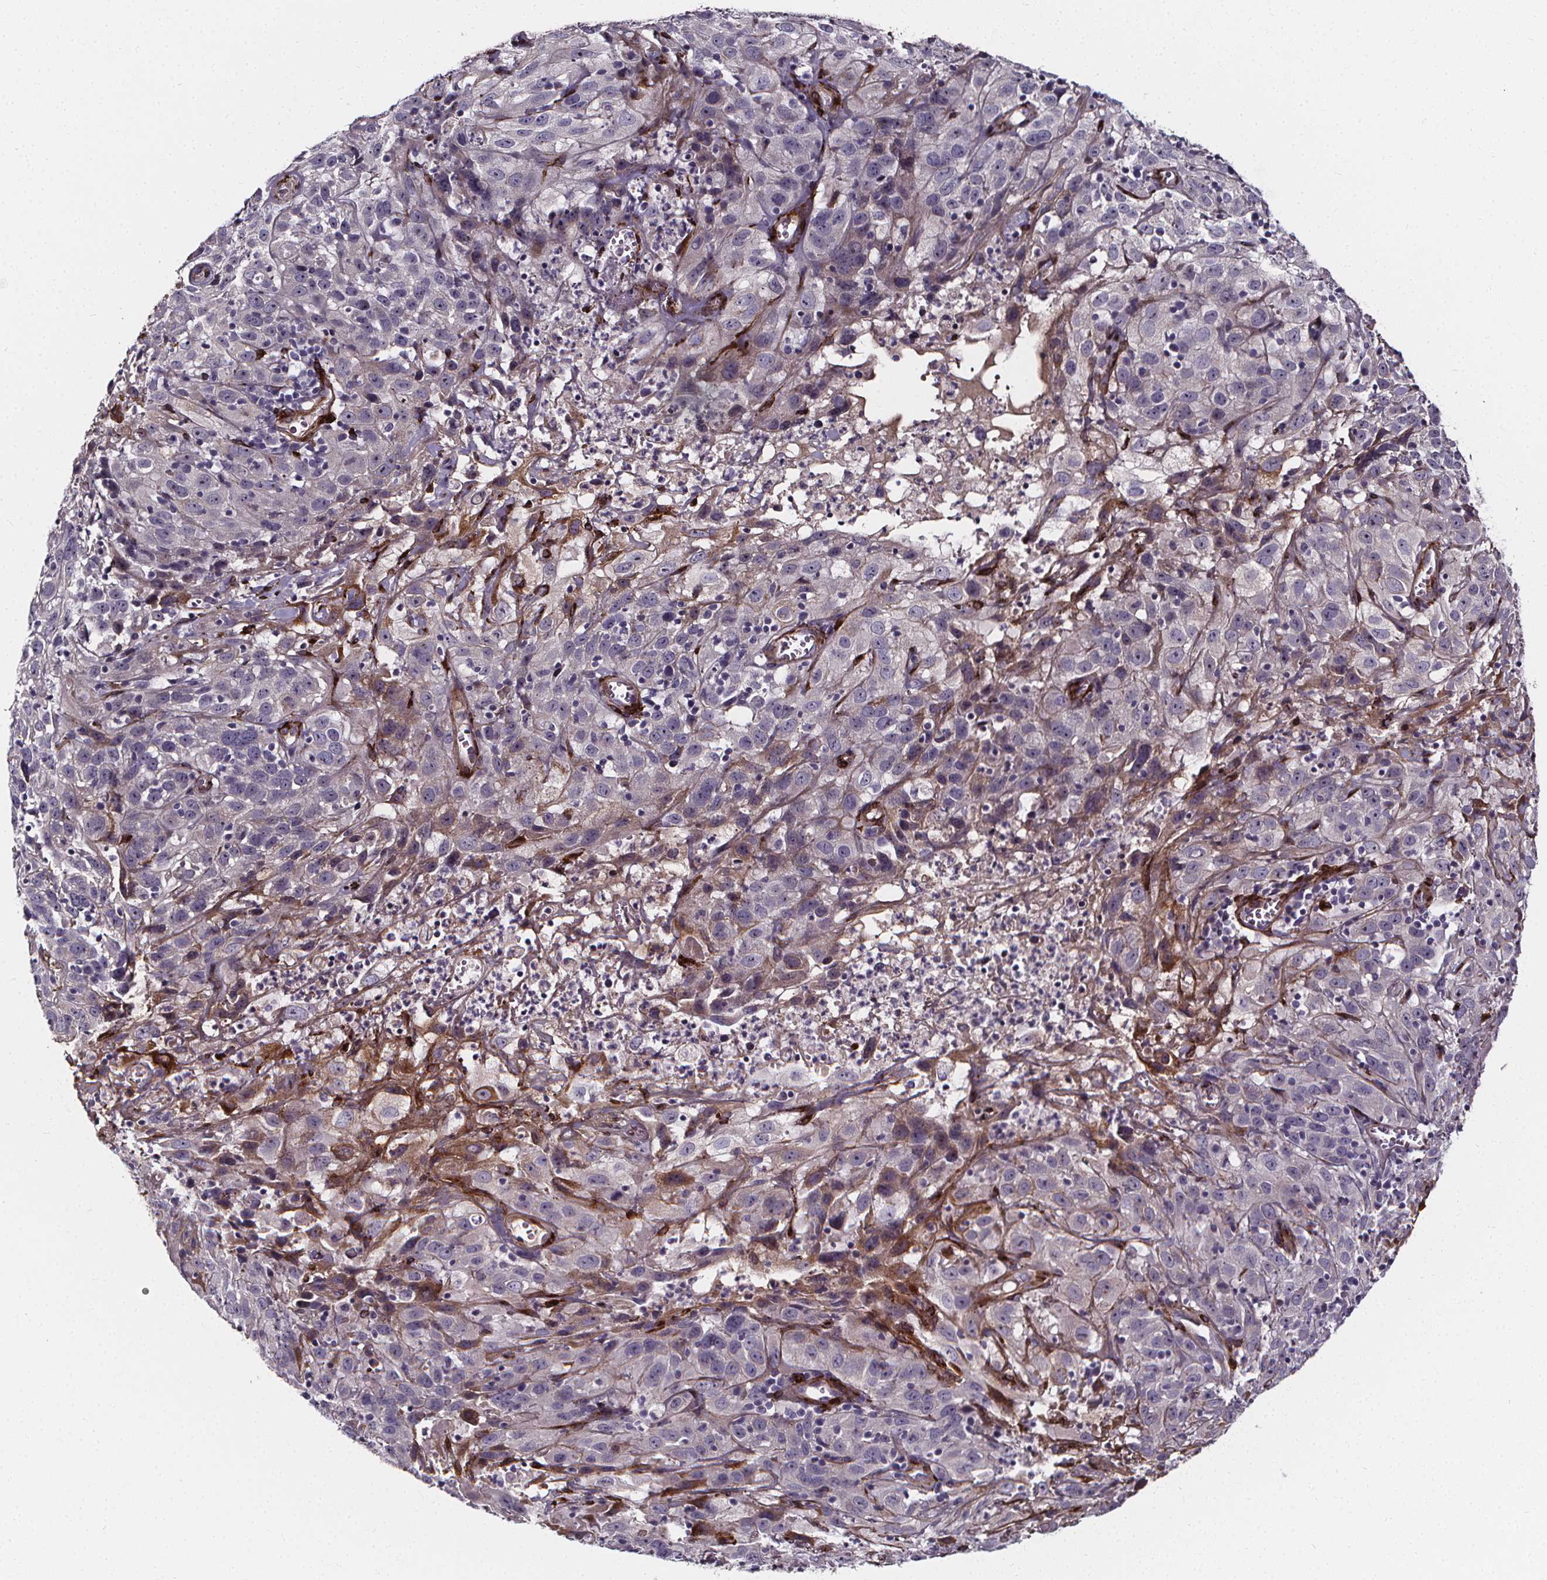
{"staining": {"intensity": "negative", "quantity": "none", "location": "none"}, "tissue": "cervical cancer", "cell_type": "Tumor cells", "image_type": "cancer", "snomed": [{"axis": "morphology", "description": "Squamous cell carcinoma, NOS"}, {"axis": "topography", "description": "Cervix"}], "caption": "Immunohistochemical staining of human cervical cancer demonstrates no significant expression in tumor cells. (DAB immunohistochemistry visualized using brightfield microscopy, high magnification).", "gene": "AEBP1", "patient": {"sex": "female", "age": 32}}